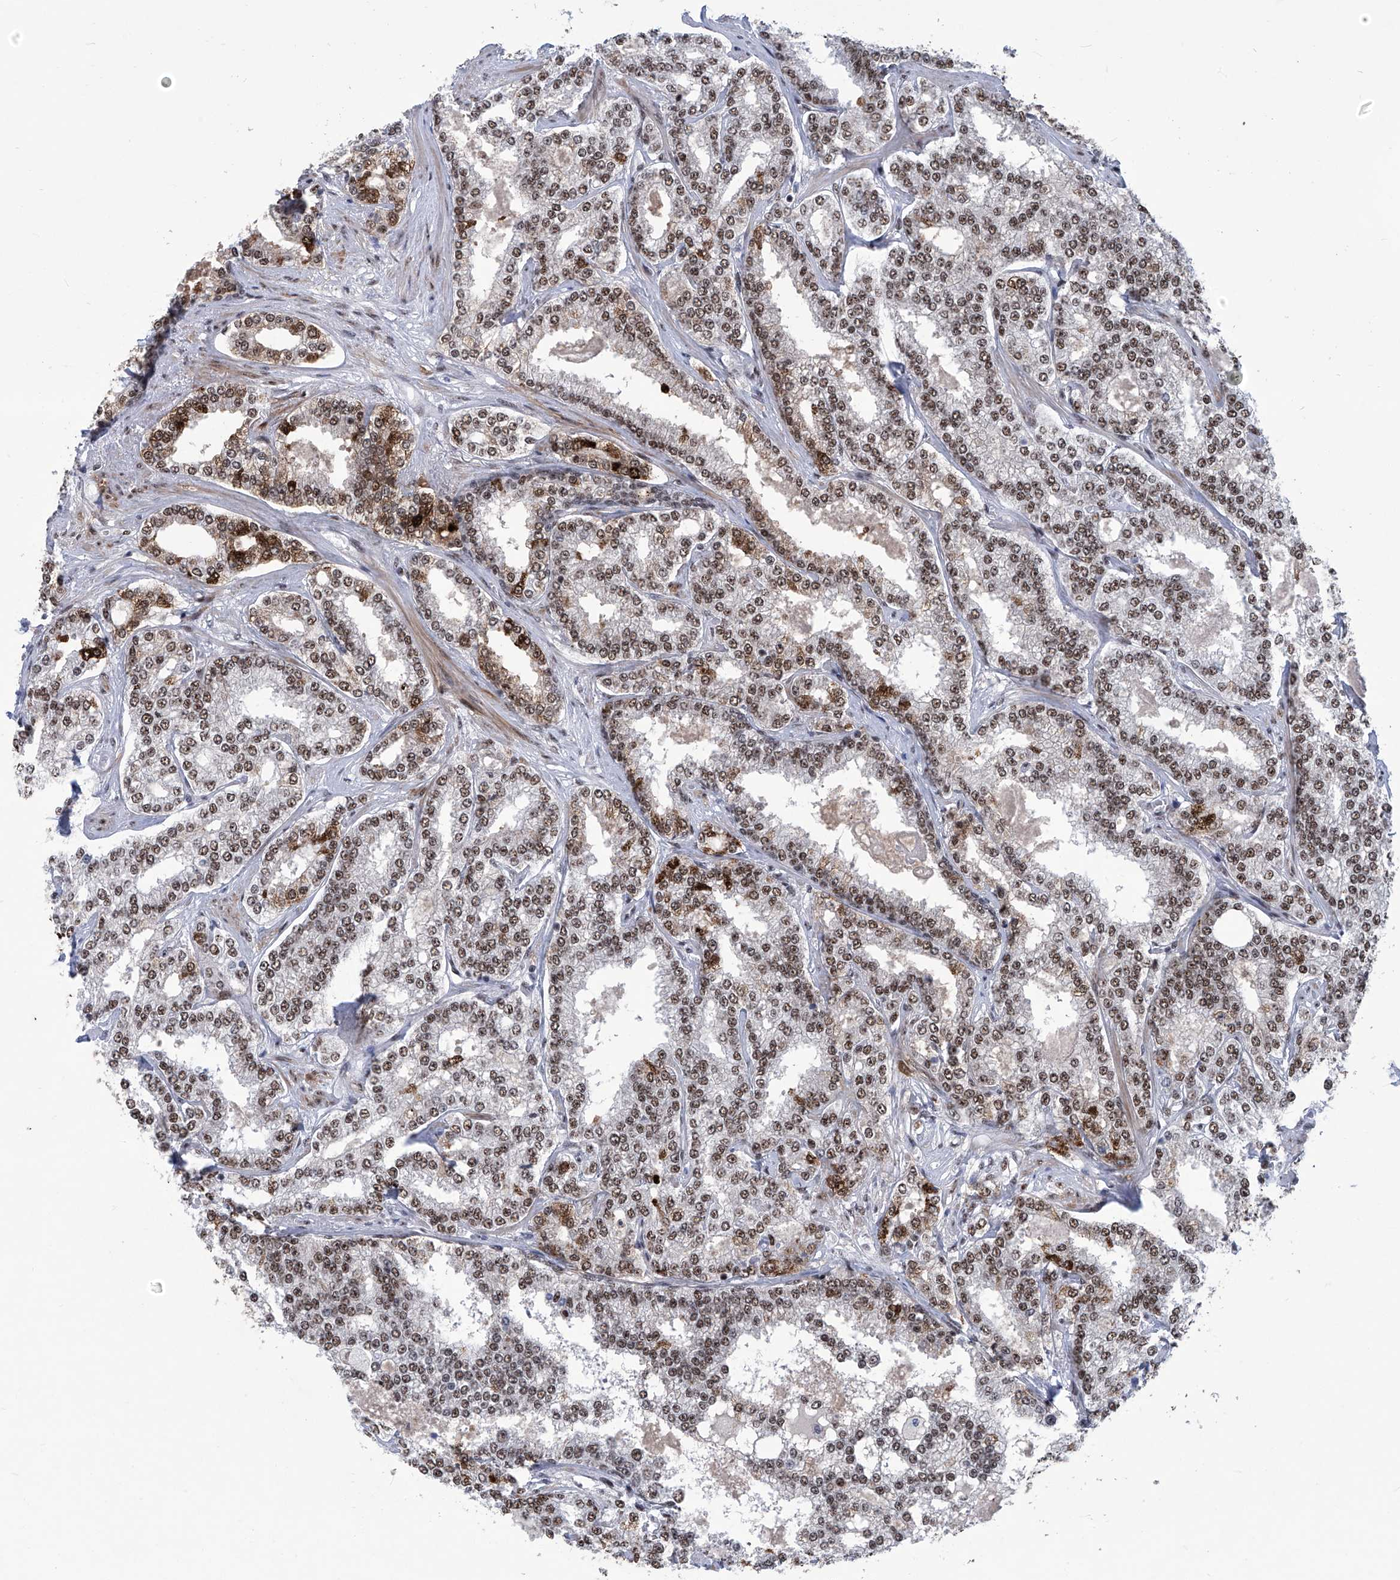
{"staining": {"intensity": "moderate", "quantity": ">75%", "location": "cytoplasmic/membranous,nuclear"}, "tissue": "prostate cancer", "cell_type": "Tumor cells", "image_type": "cancer", "snomed": [{"axis": "morphology", "description": "Normal tissue, NOS"}, {"axis": "morphology", "description": "Adenocarcinoma, High grade"}, {"axis": "topography", "description": "Prostate"}], "caption": "A photomicrograph showing moderate cytoplasmic/membranous and nuclear expression in about >75% of tumor cells in prostate cancer (high-grade adenocarcinoma), as visualized by brown immunohistochemical staining.", "gene": "FBXL4", "patient": {"sex": "male", "age": 83}}